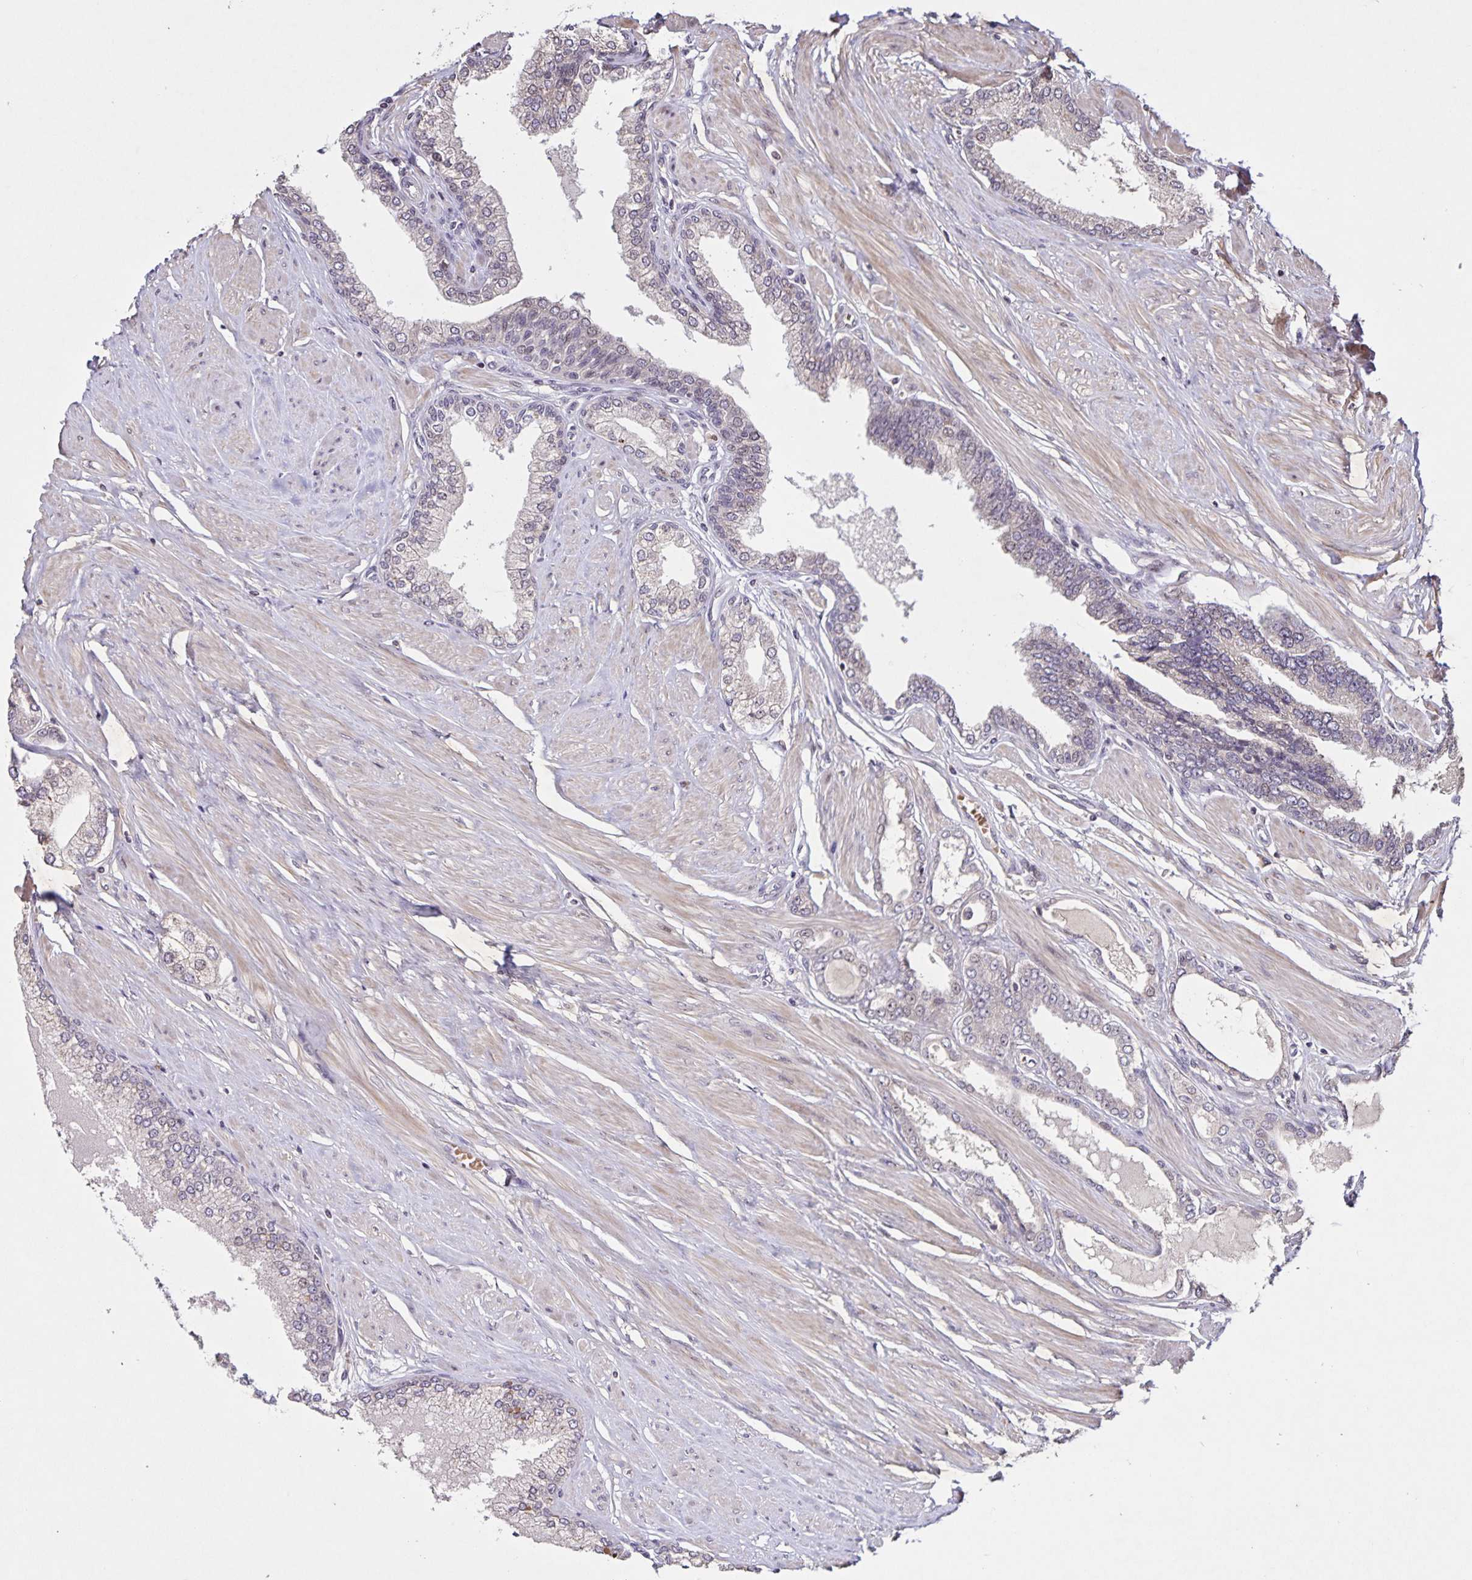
{"staining": {"intensity": "negative", "quantity": "none", "location": "none"}, "tissue": "prostate cancer", "cell_type": "Tumor cells", "image_type": "cancer", "snomed": [{"axis": "morphology", "description": "Adenocarcinoma, Low grade"}, {"axis": "topography", "description": "Prostate"}], "caption": "There is no significant staining in tumor cells of prostate adenocarcinoma (low-grade).", "gene": "GDF2", "patient": {"sex": "male", "age": 55}}